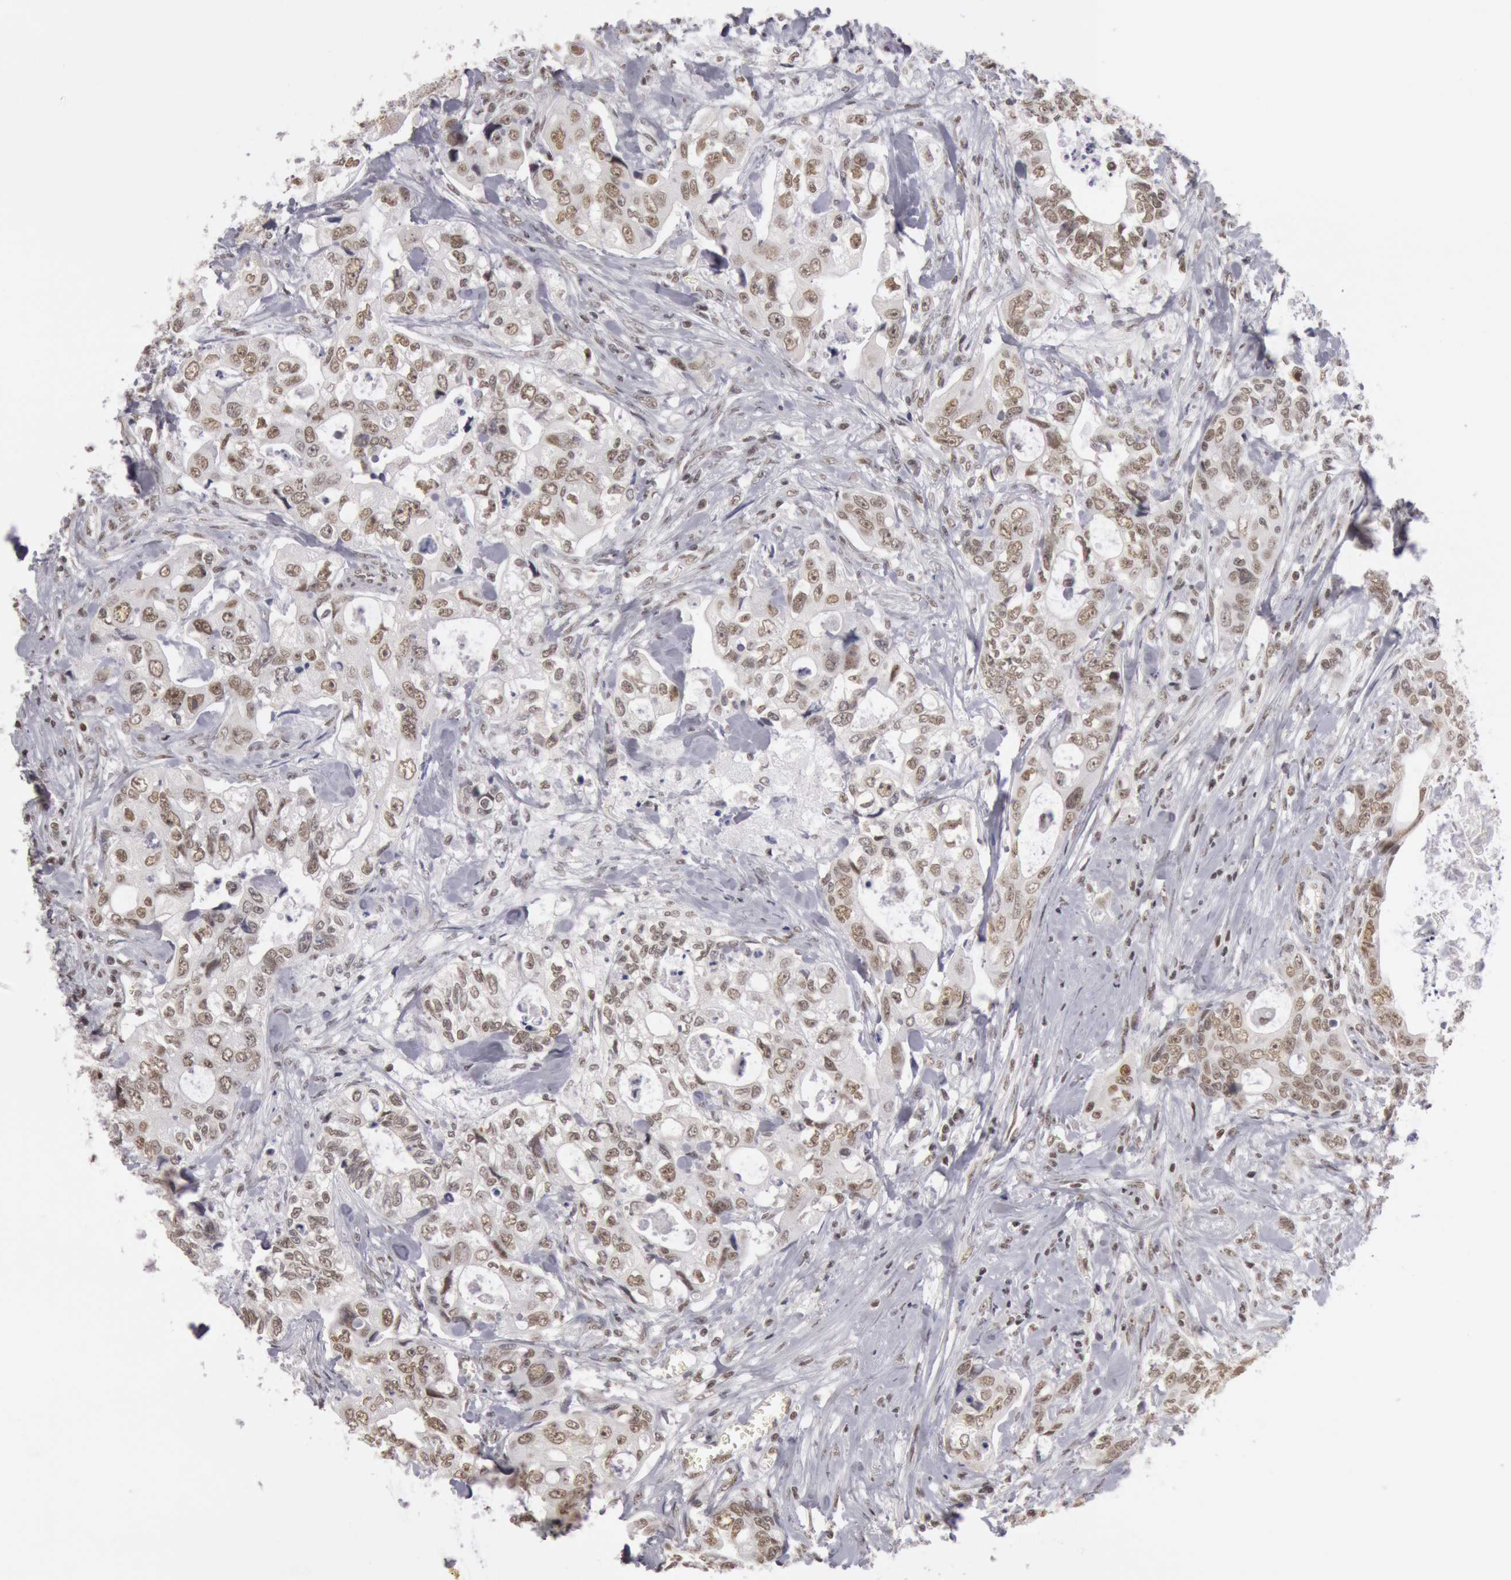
{"staining": {"intensity": "moderate", "quantity": "25%-75%", "location": "nuclear"}, "tissue": "colorectal cancer", "cell_type": "Tumor cells", "image_type": "cancer", "snomed": [{"axis": "morphology", "description": "Adenocarcinoma, NOS"}, {"axis": "topography", "description": "Rectum"}], "caption": "Colorectal cancer tissue reveals moderate nuclear positivity in about 25%-75% of tumor cells, visualized by immunohistochemistry. (DAB IHC with brightfield microscopy, high magnification).", "gene": "ESS2", "patient": {"sex": "female", "age": 57}}